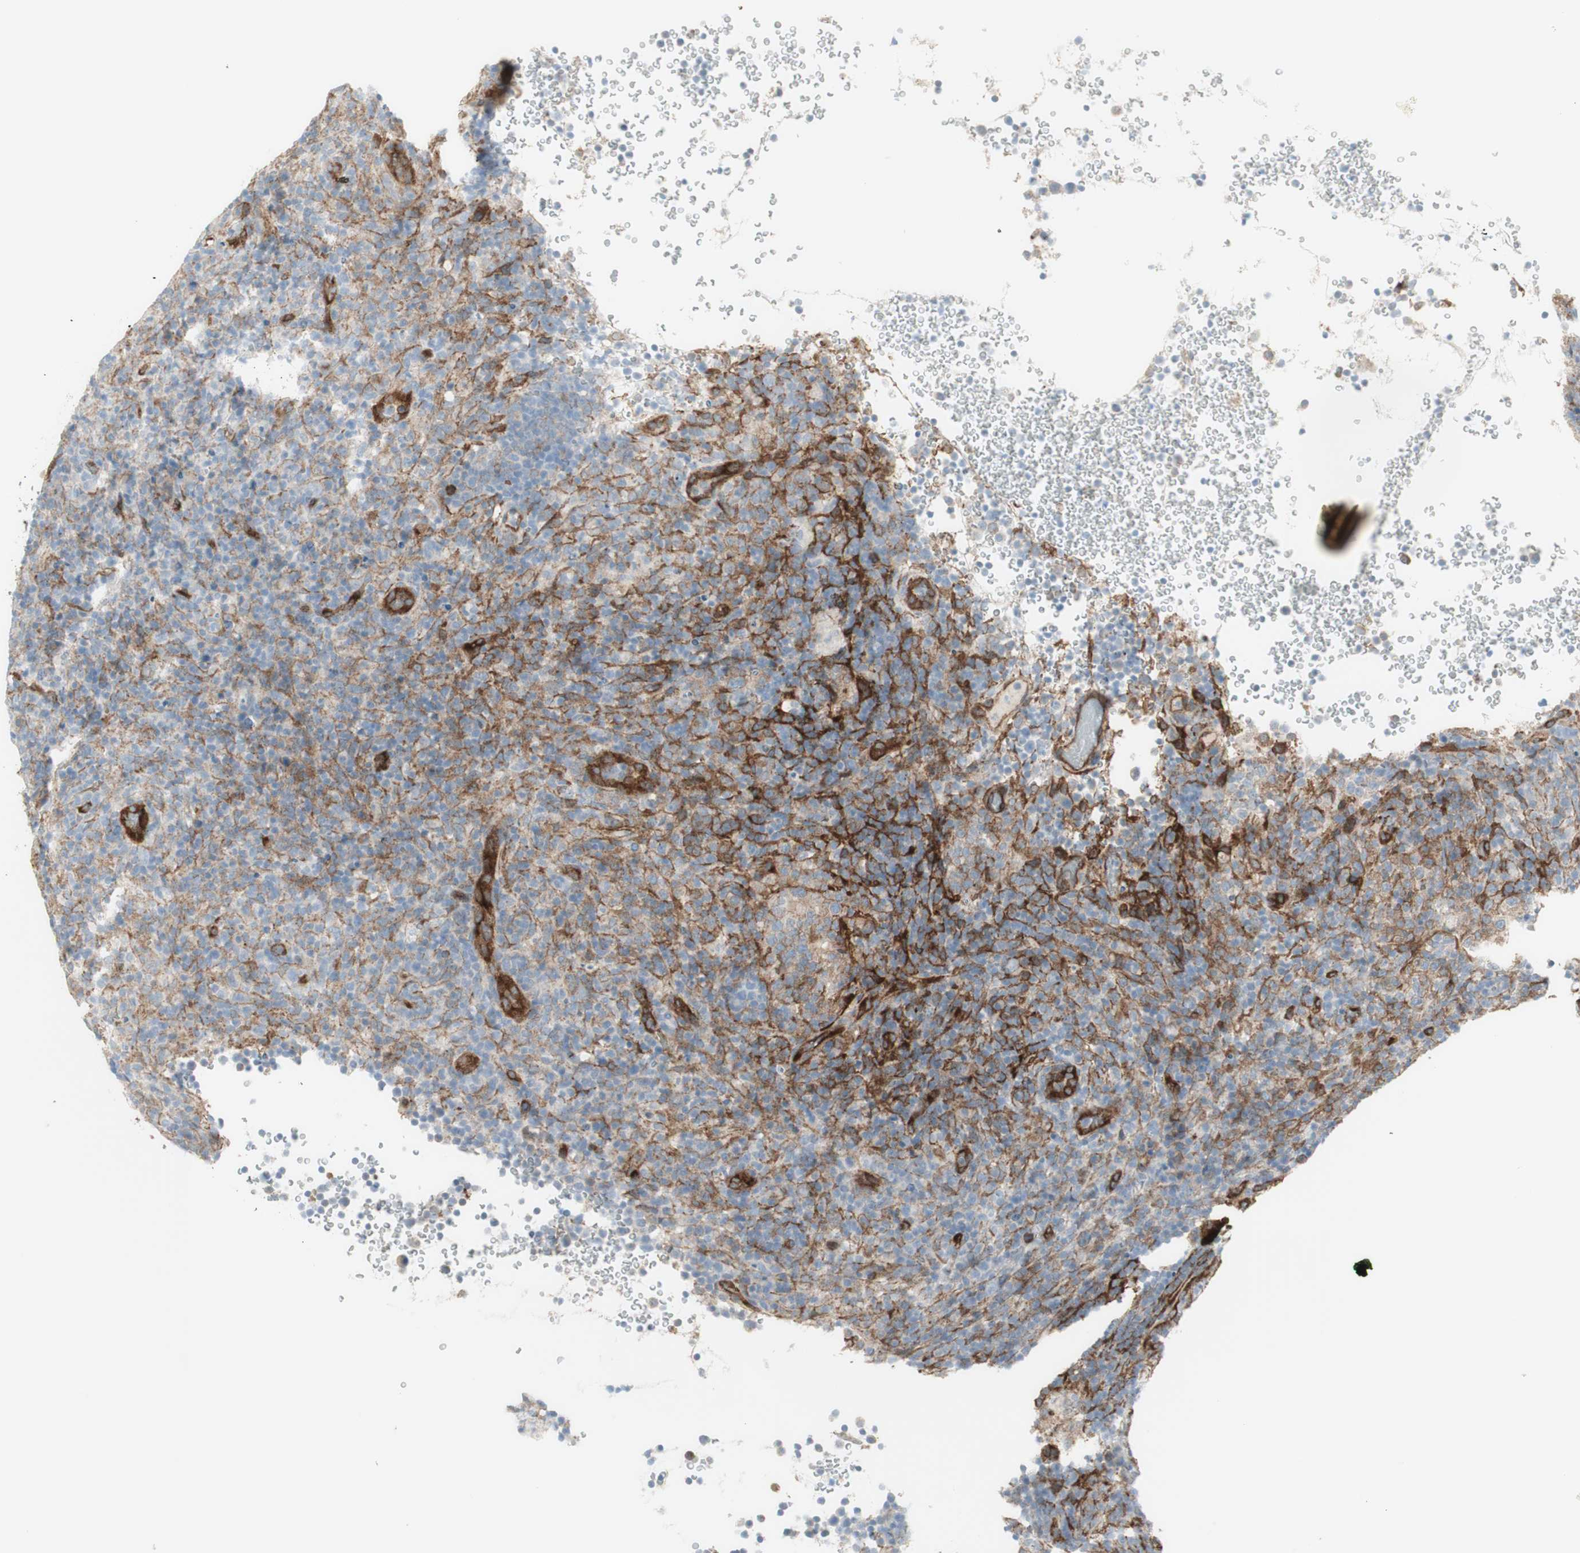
{"staining": {"intensity": "strong", "quantity": "25%-75%", "location": "cytoplasmic/membranous"}, "tissue": "lymphoma", "cell_type": "Tumor cells", "image_type": "cancer", "snomed": [{"axis": "morphology", "description": "Malignant lymphoma, non-Hodgkin's type, High grade"}, {"axis": "topography", "description": "Lymph node"}], "caption": "High-power microscopy captured an immunohistochemistry (IHC) micrograph of lymphoma, revealing strong cytoplasmic/membranous staining in about 25%-75% of tumor cells.", "gene": "MYO6", "patient": {"sex": "female", "age": 76}}